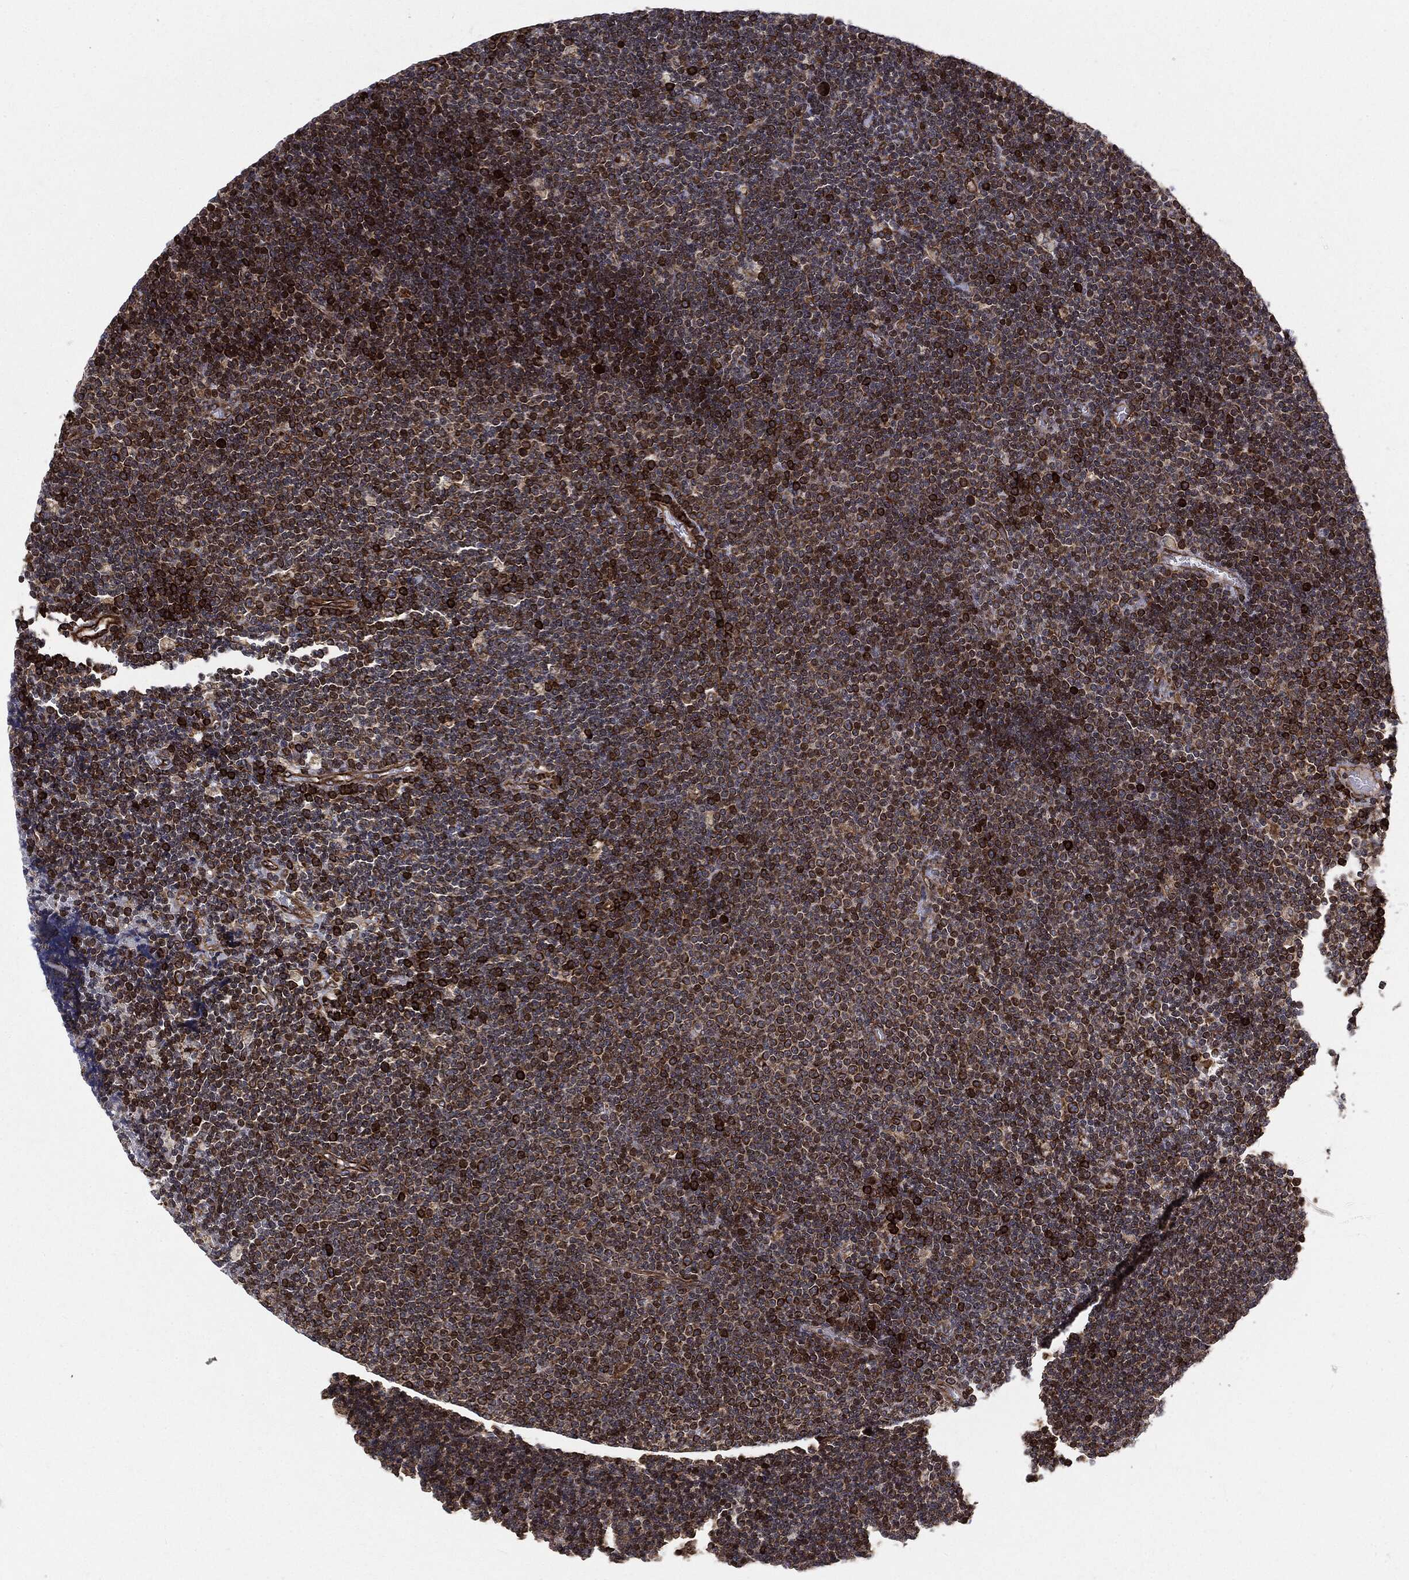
{"staining": {"intensity": "strong", "quantity": ">75%", "location": "cytoplasmic/membranous"}, "tissue": "lymphoma", "cell_type": "Tumor cells", "image_type": "cancer", "snomed": [{"axis": "morphology", "description": "Malignant lymphoma, non-Hodgkin's type, Low grade"}, {"axis": "topography", "description": "Brain"}], "caption": "About >75% of tumor cells in lymphoma display strong cytoplasmic/membranous protein expression as visualized by brown immunohistochemical staining.", "gene": "CYLD", "patient": {"sex": "female", "age": 66}}